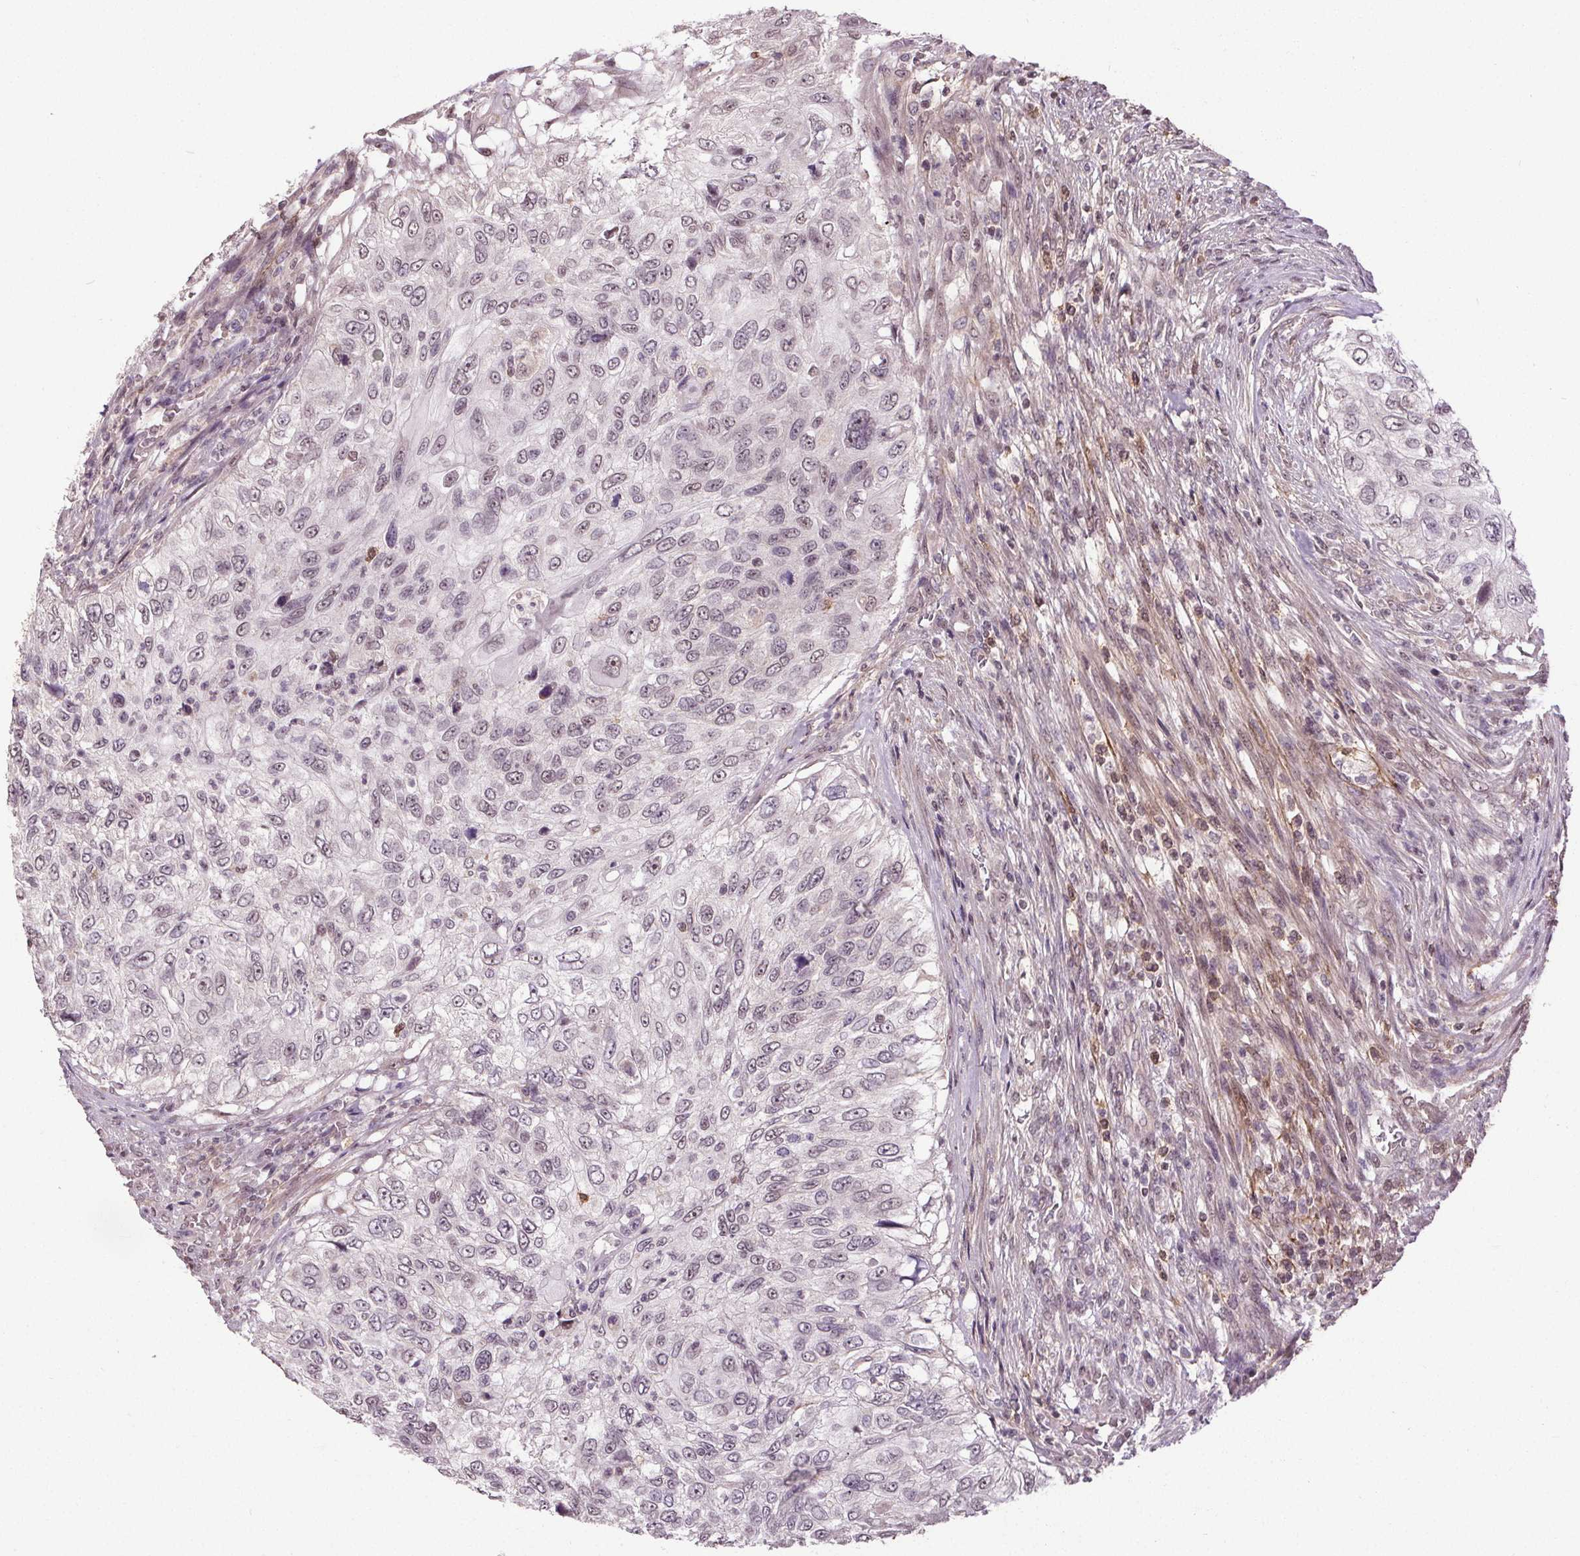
{"staining": {"intensity": "weak", "quantity": "<25%", "location": "nuclear"}, "tissue": "urothelial cancer", "cell_type": "Tumor cells", "image_type": "cancer", "snomed": [{"axis": "morphology", "description": "Urothelial carcinoma, High grade"}, {"axis": "topography", "description": "Urinary bladder"}], "caption": "A histopathology image of high-grade urothelial carcinoma stained for a protein demonstrates no brown staining in tumor cells.", "gene": "KIAA0232", "patient": {"sex": "female", "age": 60}}